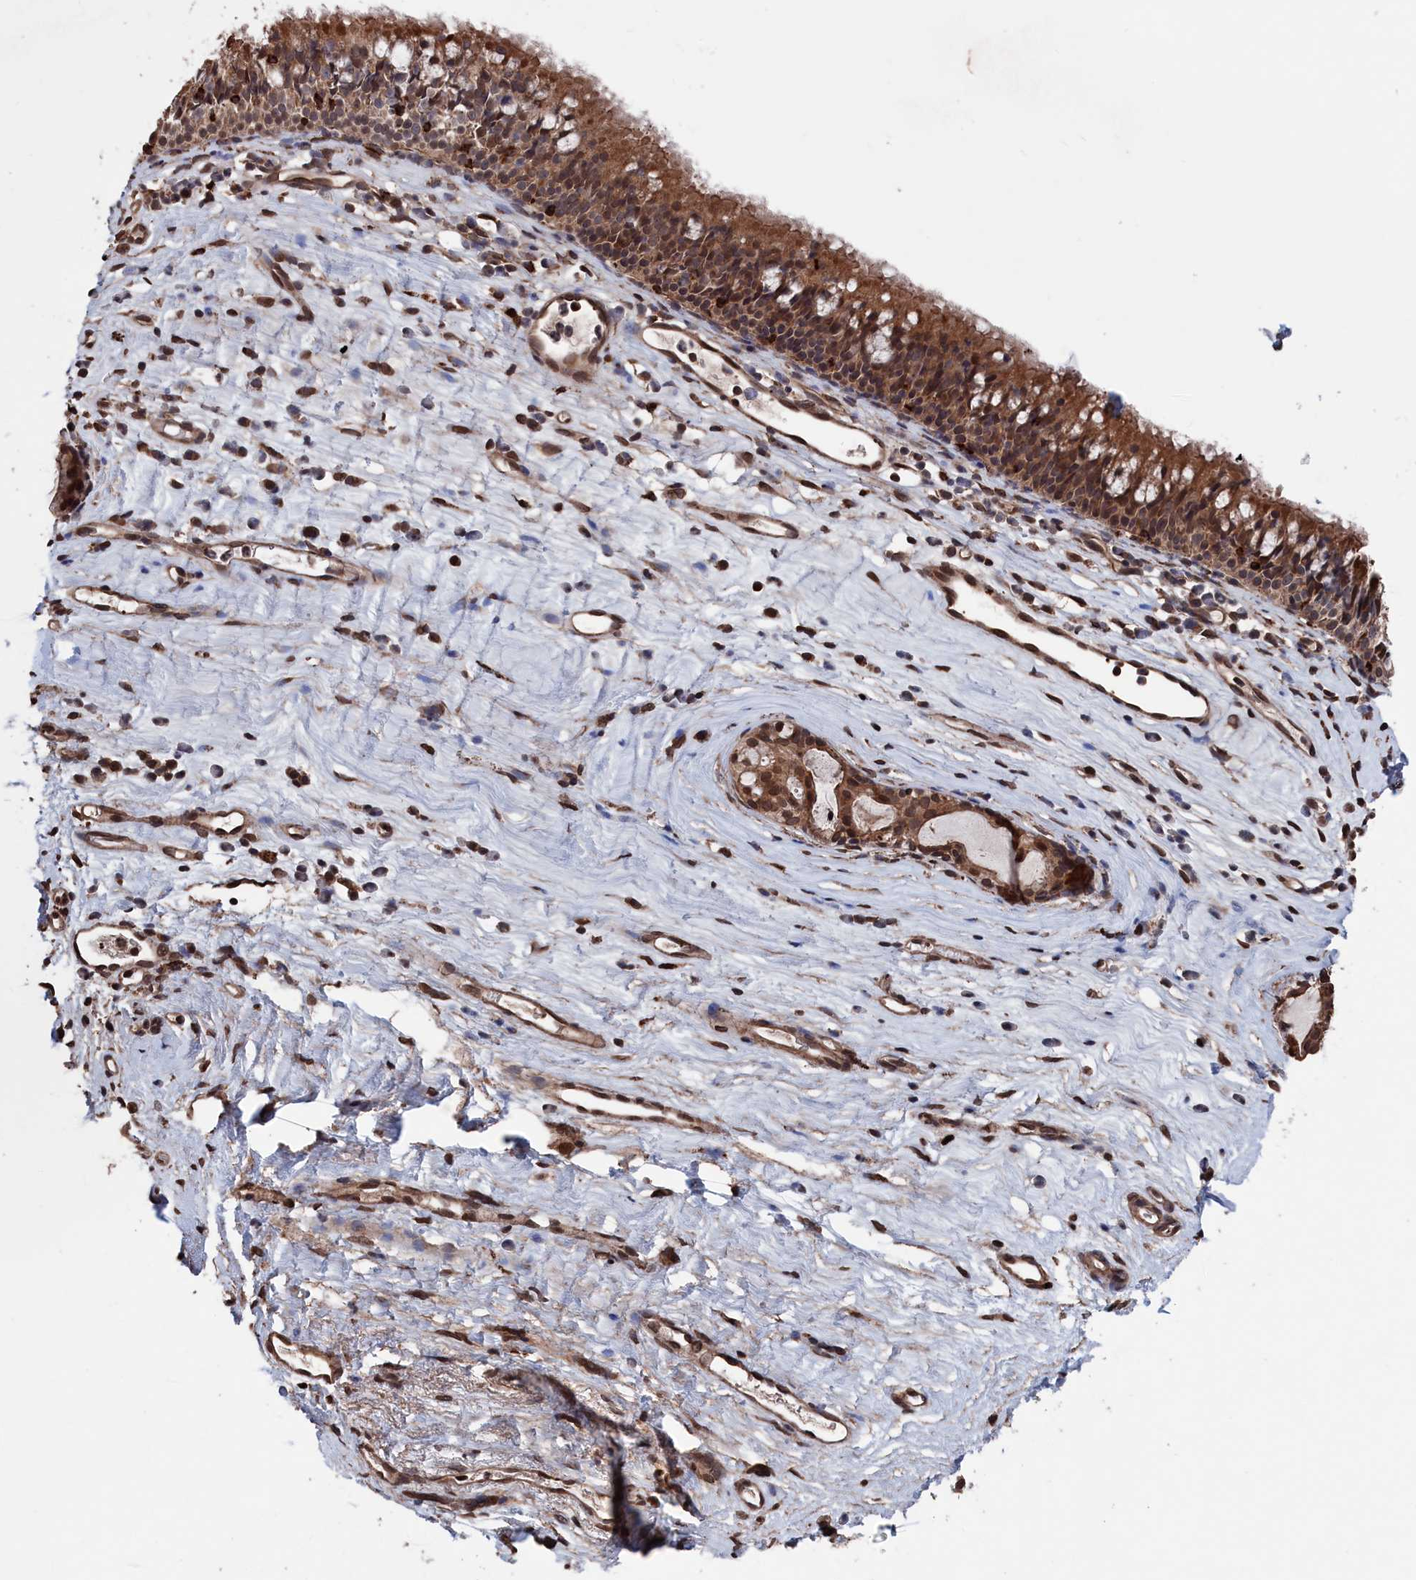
{"staining": {"intensity": "moderate", "quantity": ">75%", "location": "cytoplasmic/membranous,nuclear"}, "tissue": "nasopharynx", "cell_type": "Respiratory epithelial cells", "image_type": "normal", "snomed": [{"axis": "morphology", "description": "Normal tissue, NOS"}, {"axis": "morphology", "description": "Inflammation, NOS"}, {"axis": "morphology", "description": "Malignant melanoma, Metastatic site"}, {"axis": "topography", "description": "Nasopharynx"}], "caption": "This is a micrograph of immunohistochemistry (IHC) staining of benign nasopharynx, which shows moderate expression in the cytoplasmic/membranous,nuclear of respiratory epithelial cells.", "gene": "PDE12", "patient": {"sex": "male", "age": 70}}